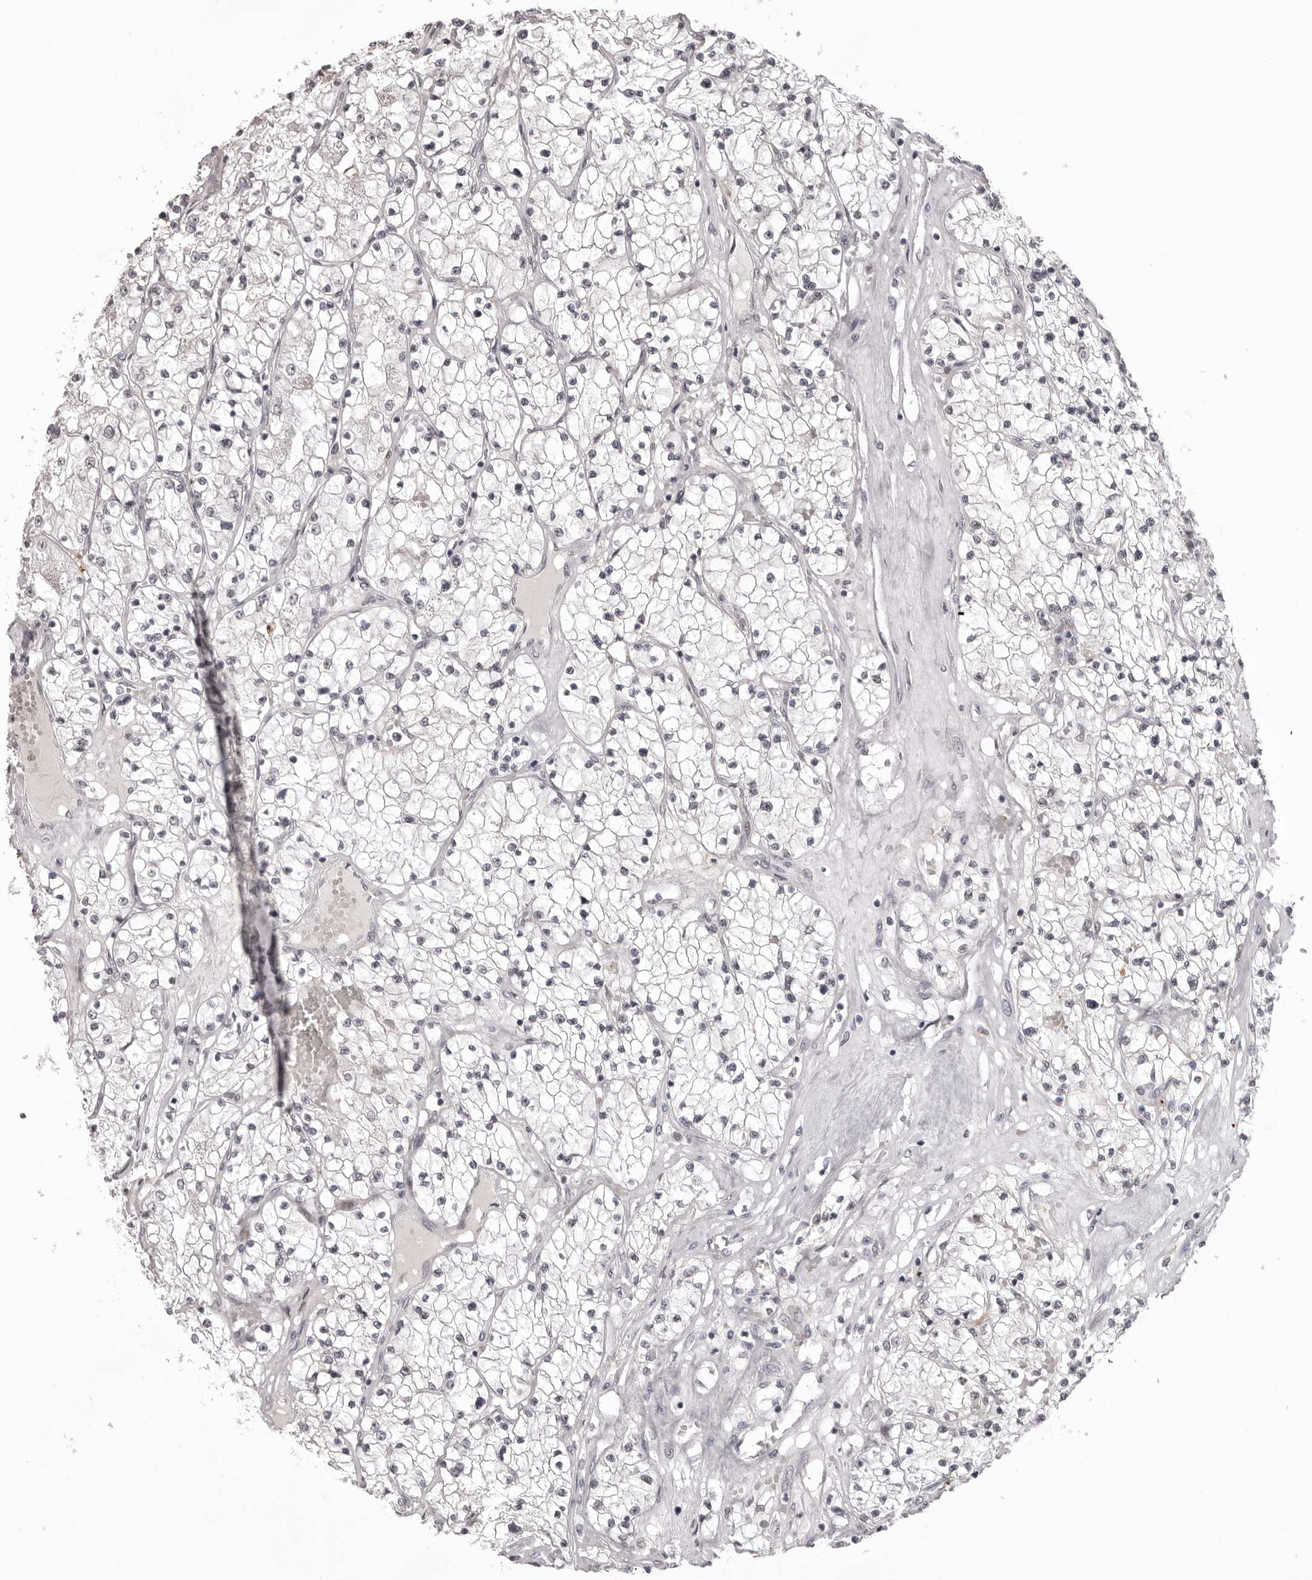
{"staining": {"intensity": "negative", "quantity": "none", "location": "none"}, "tissue": "renal cancer", "cell_type": "Tumor cells", "image_type": "cancer", "snomed": [{"axis": "morphology", "description": "Normal tissue, NOS"}, {"axis": "morphology", "description": "Adenocarcinoma, NOS"}, {"axis": "topography", "description": "Kidney"}], "caption": "IHC photomicrograph of adenocarcinoma (renal) stained for a protein (brown), which shows no expression in tumor cells. (Stains: DAB (3,3'-diaminobenzidine) IHC with hematoxylin counter stain, Microscopy: brightfield microscopy at high magnification).", "gene": "HELZ", "patient": {"sex": "male", "age": 68}}